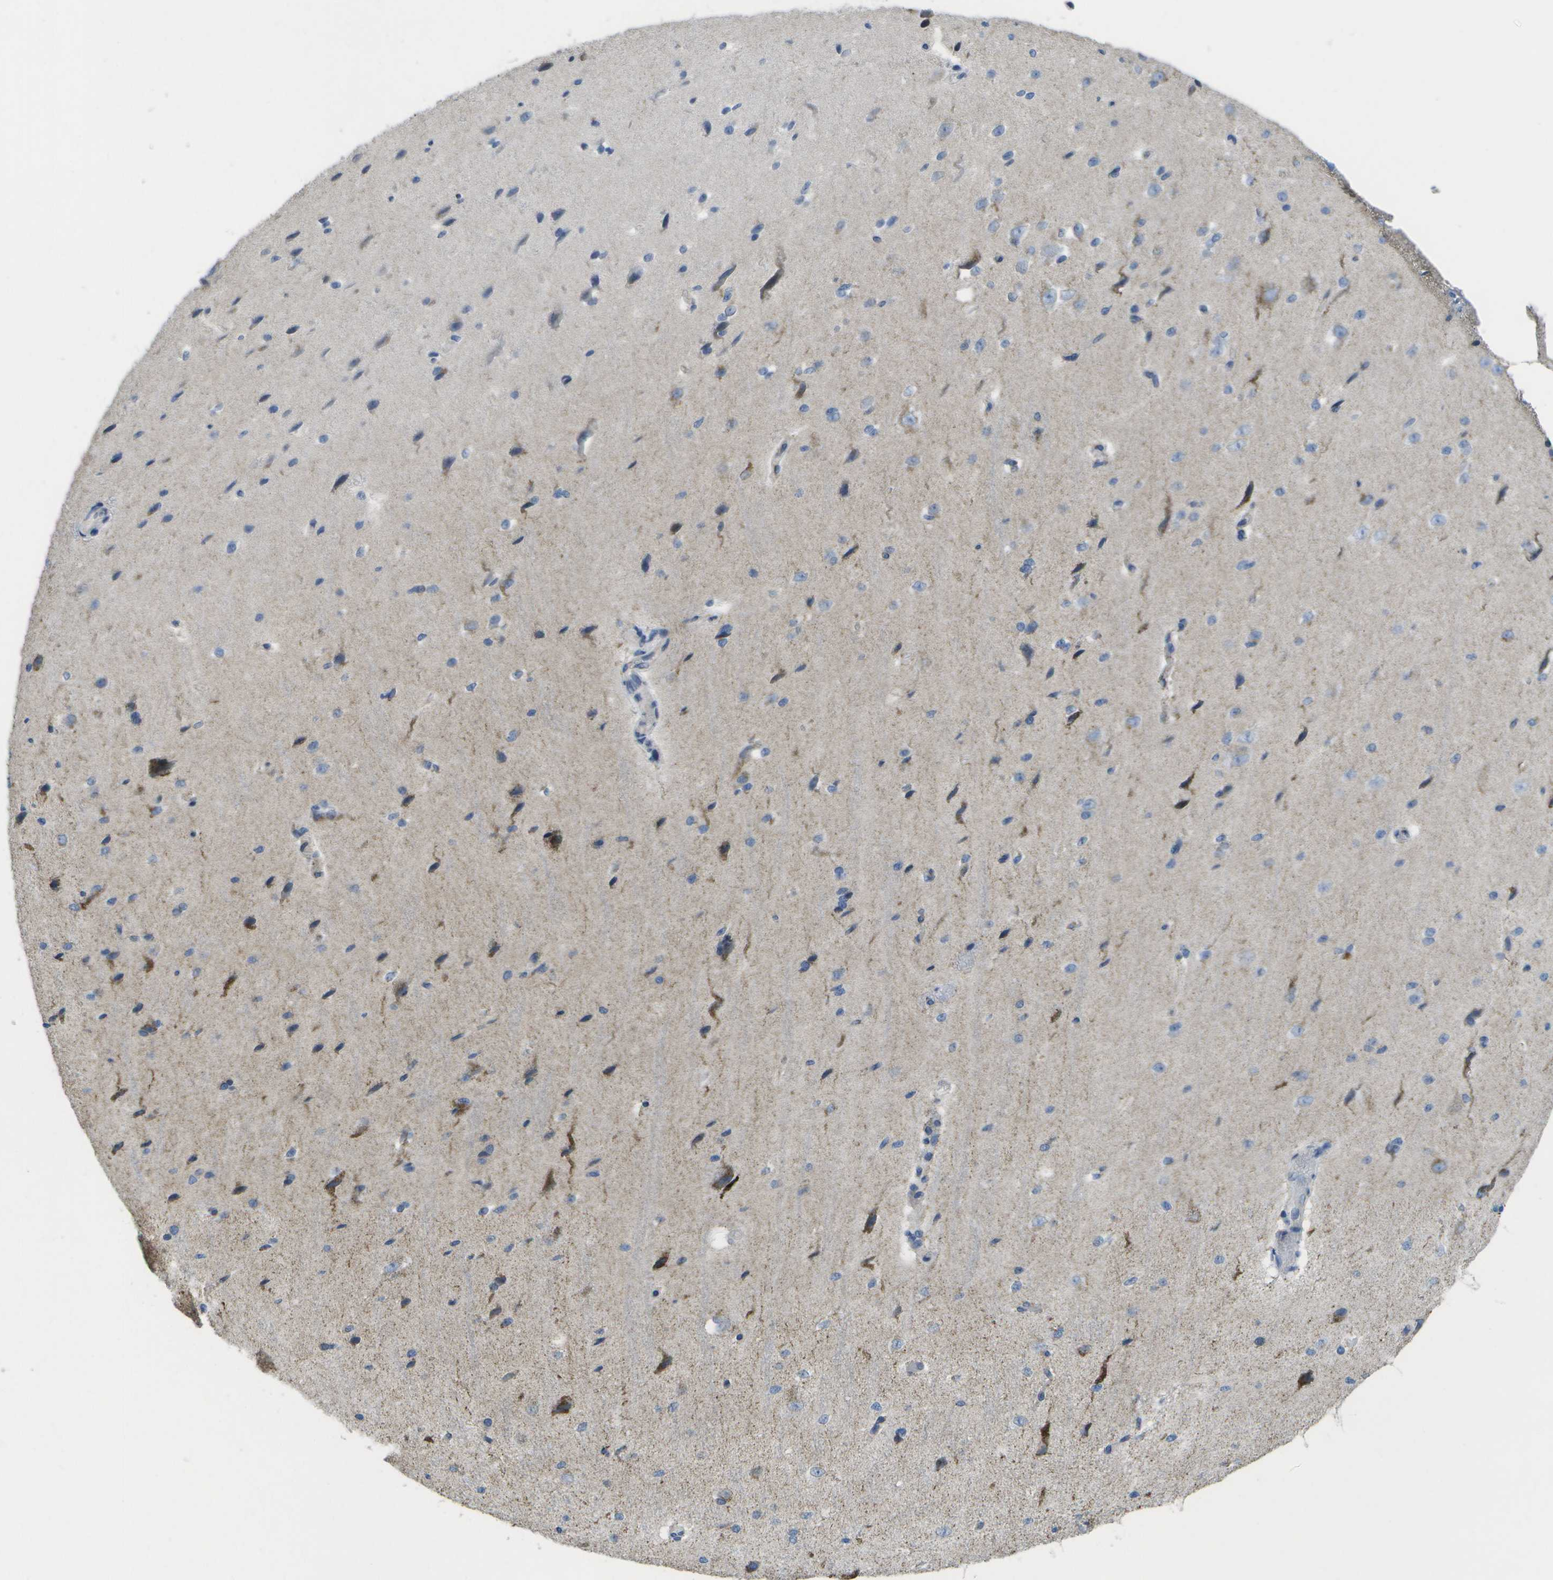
{"staining": {"intensity": "negative", "quantity": "none", "location": "none"}, "tissue": "cerebral cortex", "cell_type": "Endothelial cells", "image_type": "normal", "snomed": [{"axis": "morphology", "description": "Normal tissue, NOS"}, {"axis": "morphology", "description": "Developmental malformation"}, {"axis": "topography", "description": "Cerebral cortex"}], "caption": "Immunohistochemistry (IHC) photomicrograph of normal cerebral cortex: cerebral cortex stained with DAB (3,3'-diaminobenzidine) shows no significant protein expression in endothelial cells.", "gene": "TMEM223", "patient": {"sex": "female", "age": 30}}